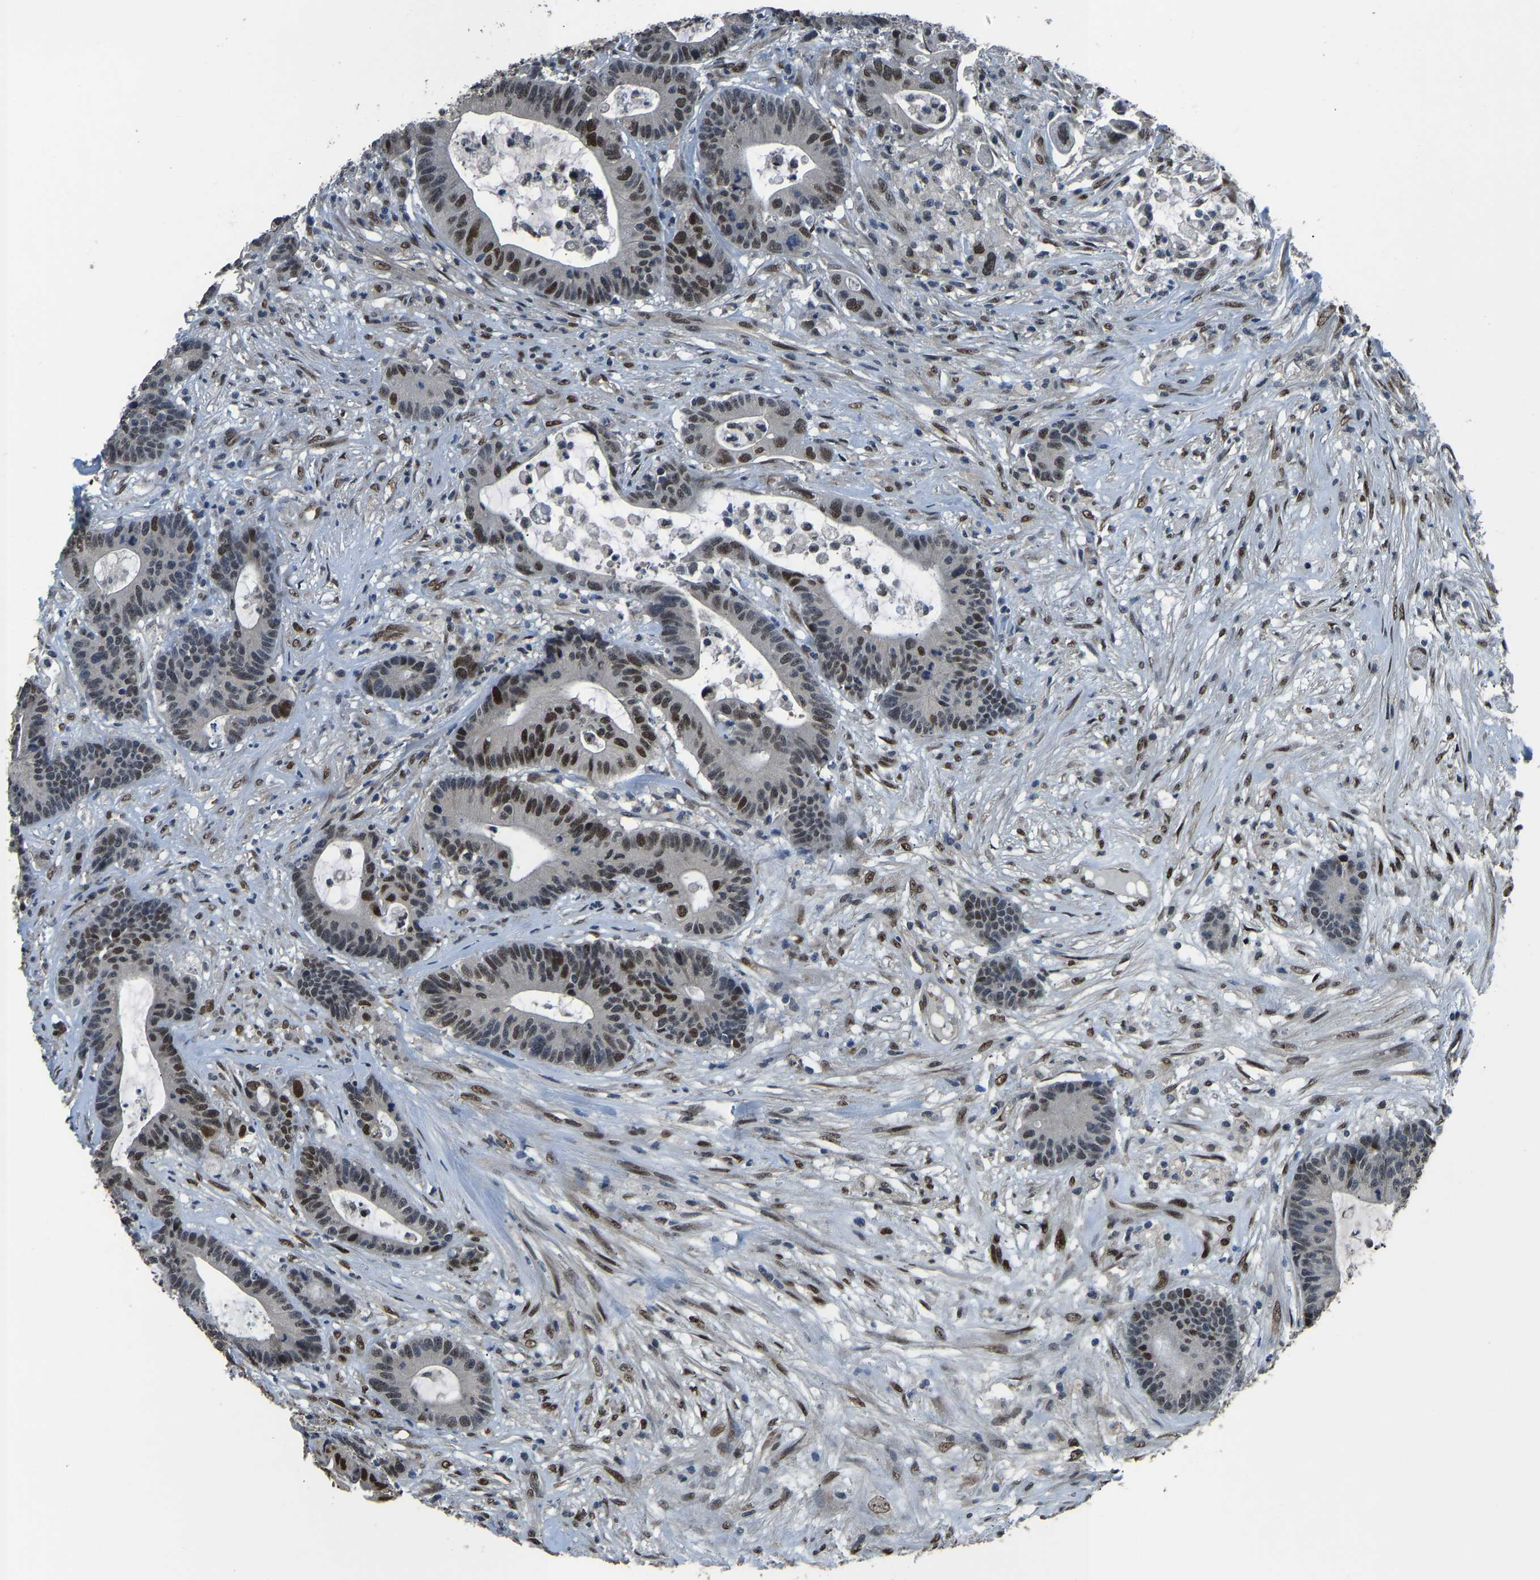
{"staining": {"intensity": "moderate", "quantity": "25%-75%", "location": "nuclear"}, "tissue": "colorectal cancer", "cell_type": "Tumor cells", "image_type": "cancer", "snomed": [{"axis": "morphology", "description": "Adenocarcinoma, NOS"}, {"axis": "topography", "description": "Colon"}], "caption": "Immunohistochemical staining of human adenocarcinoma (colorectal) reveals medium levels of moderate nuclear expression in about 25%-75% of tumor cells. (DAB (3,3'-diaminobenzidine) IHC with brightfield microscopy, high magnification).", "gene": "FOS", "patient": {"sex": "female", "age": 84}}